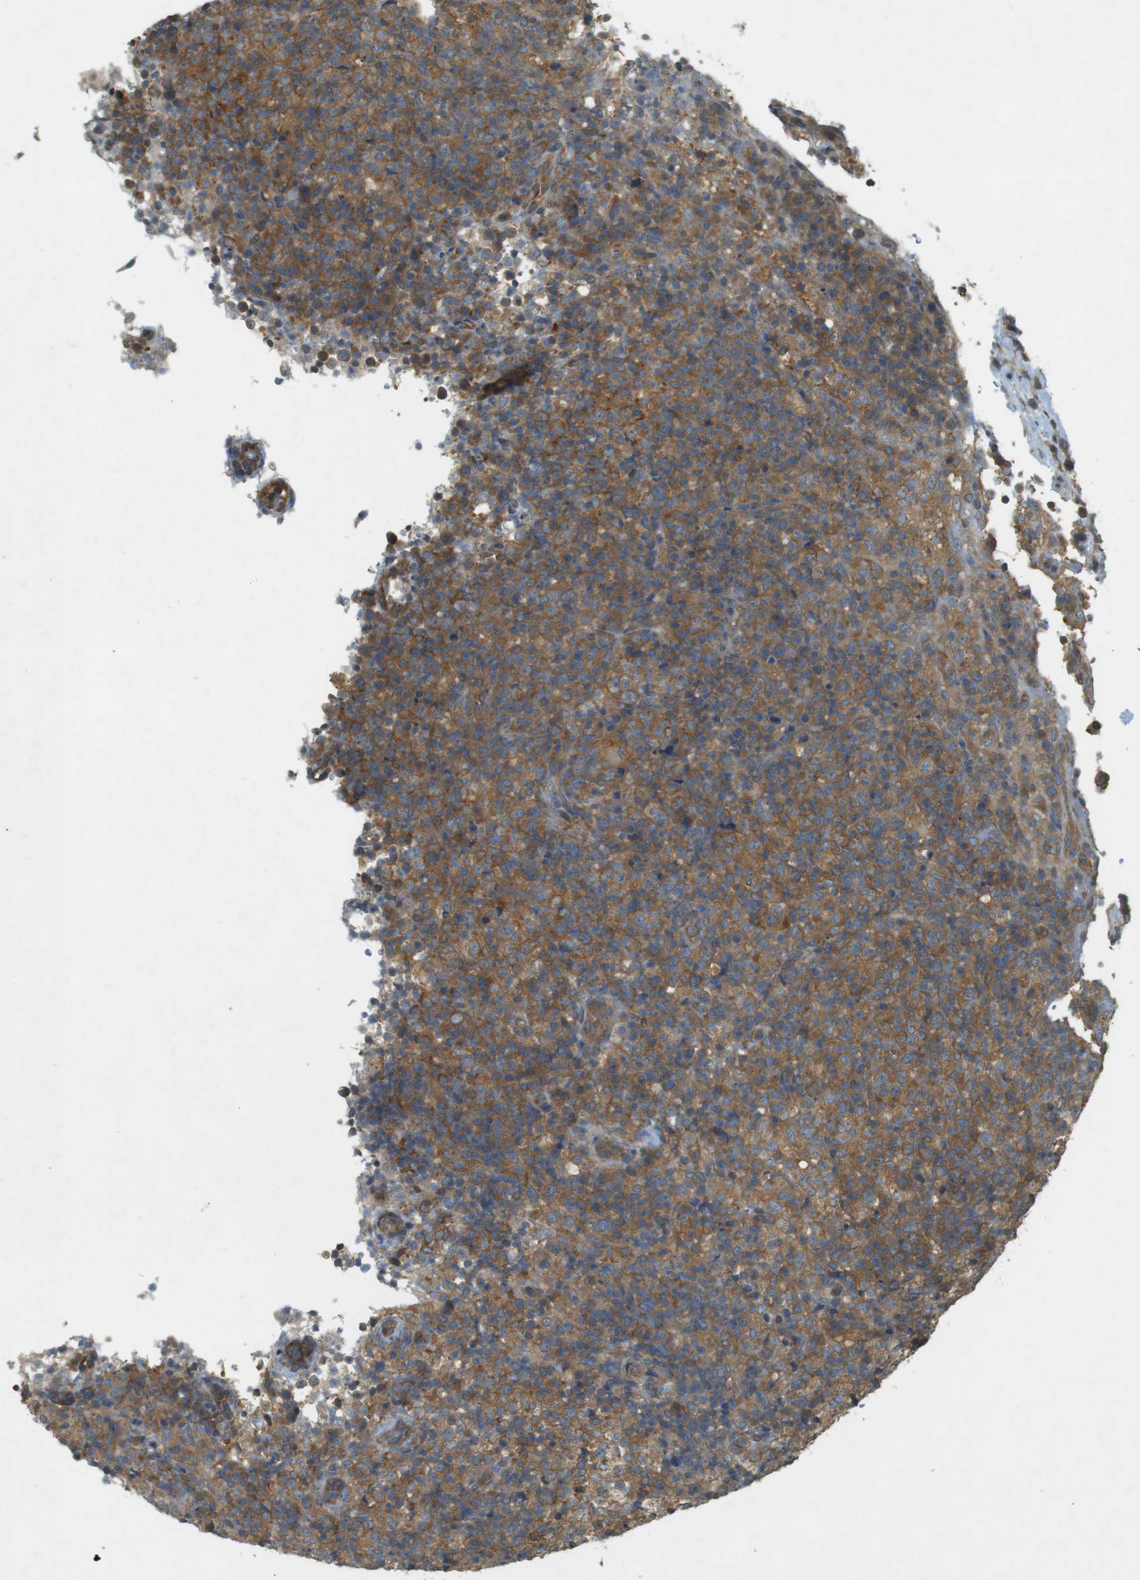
{"staining": {"intensity": "strong", "quantity": ">75%", "location": "cytoplasmic/membranous"}, "tissue": "lymphoma", "cell_type": "Tumor cells", "image_type": "cancer", "snomed": [{"axis": "morphology", "description": "Malignant lymphoma, non-Hodgkin's type, High grade"}, {"axis": "topography", "description": "Lymph node"}], "caption": "Human malignant lymphoma, non-Hodgkin's type (high-grade) stained with a protein marker displays strong staining in tumor cells.", "gene": "KIF5B", "patient": {"sex": "female", "age": 76}}